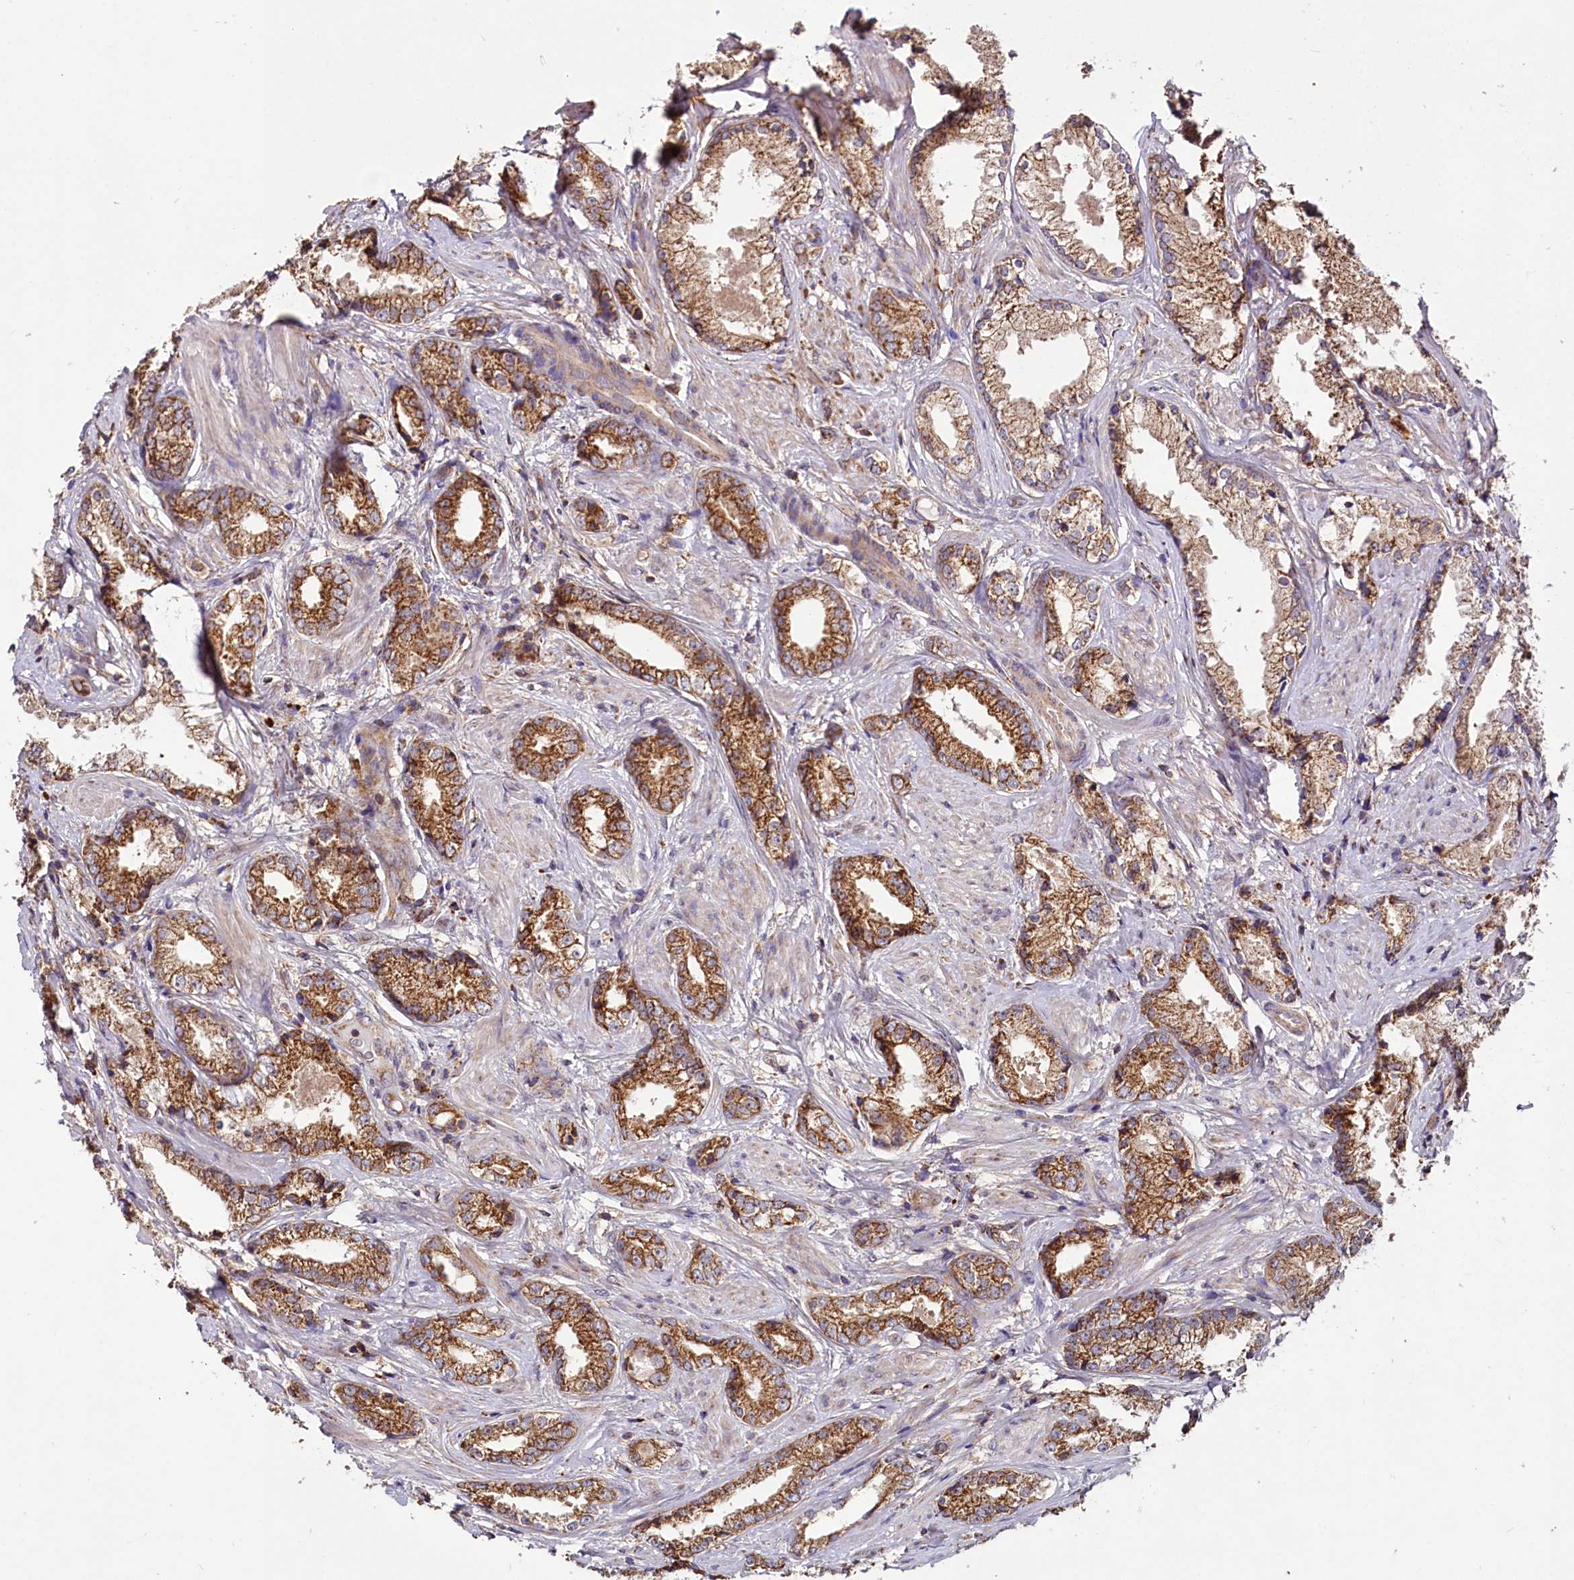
{"staining": {"intensity": "strong", "quantity": ">75%", "location": "cytoplasmic/membranous"}, "tissue": "prostate cancer", "cell_type": "Tumor cells", "image_type": "cancer", "snomed": [{"axis": "morphology", "description": "Adenocarcinoma, High grade"}, {"axis": "topography", "description": "Prostate"}], "caption": "An image showing strong cytoplasmic/membranous staining in about >75% of tumor cells in prostate cancer, as visualized by brown immunohistochemical staining.", "gene": "NUDT15", "patient": {"sex": "male", "age": 66}}